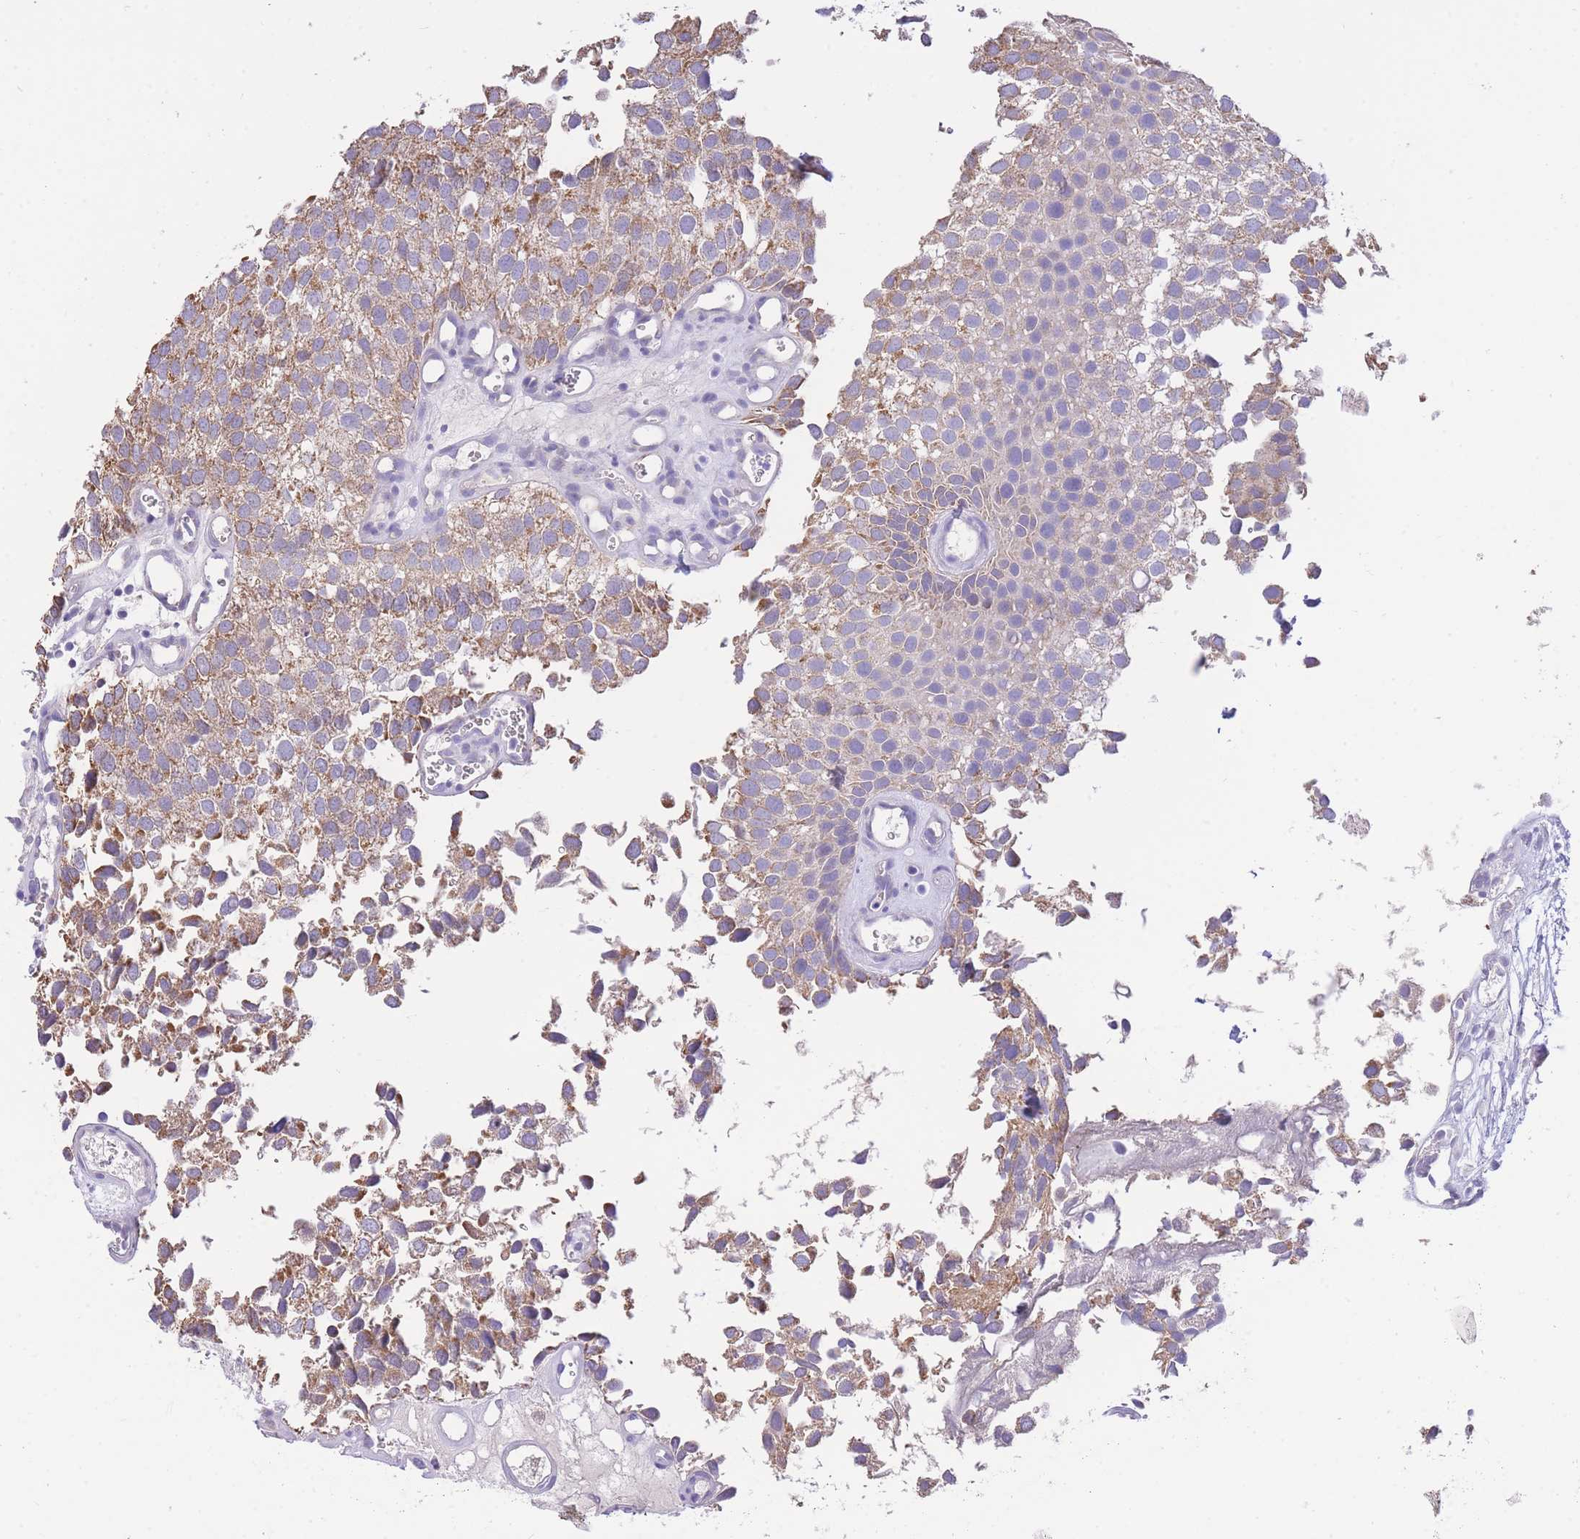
{"staining": {"intensity": "weak", "quantity": "25%-75%", "location": "cytoplasmic/membranous"}, "tissue": "urothelial cancer", "cell_type": "Tumor cells", "image_type": "cancer", "snomed": [{"axis": "morphology", "description": "Urothelial carcinoma, Low grade"}, {"axis": "topography", "description": "Urinary bladder"}], "caption": "Low-grade urothelial carcinoma stained with immunohistochemistry shows weak cytoplasmic/membranous staining in about 25%-75% of tumor cells.", "gene": "PGM1", "patient": {"sex": "male", "age": 88}}